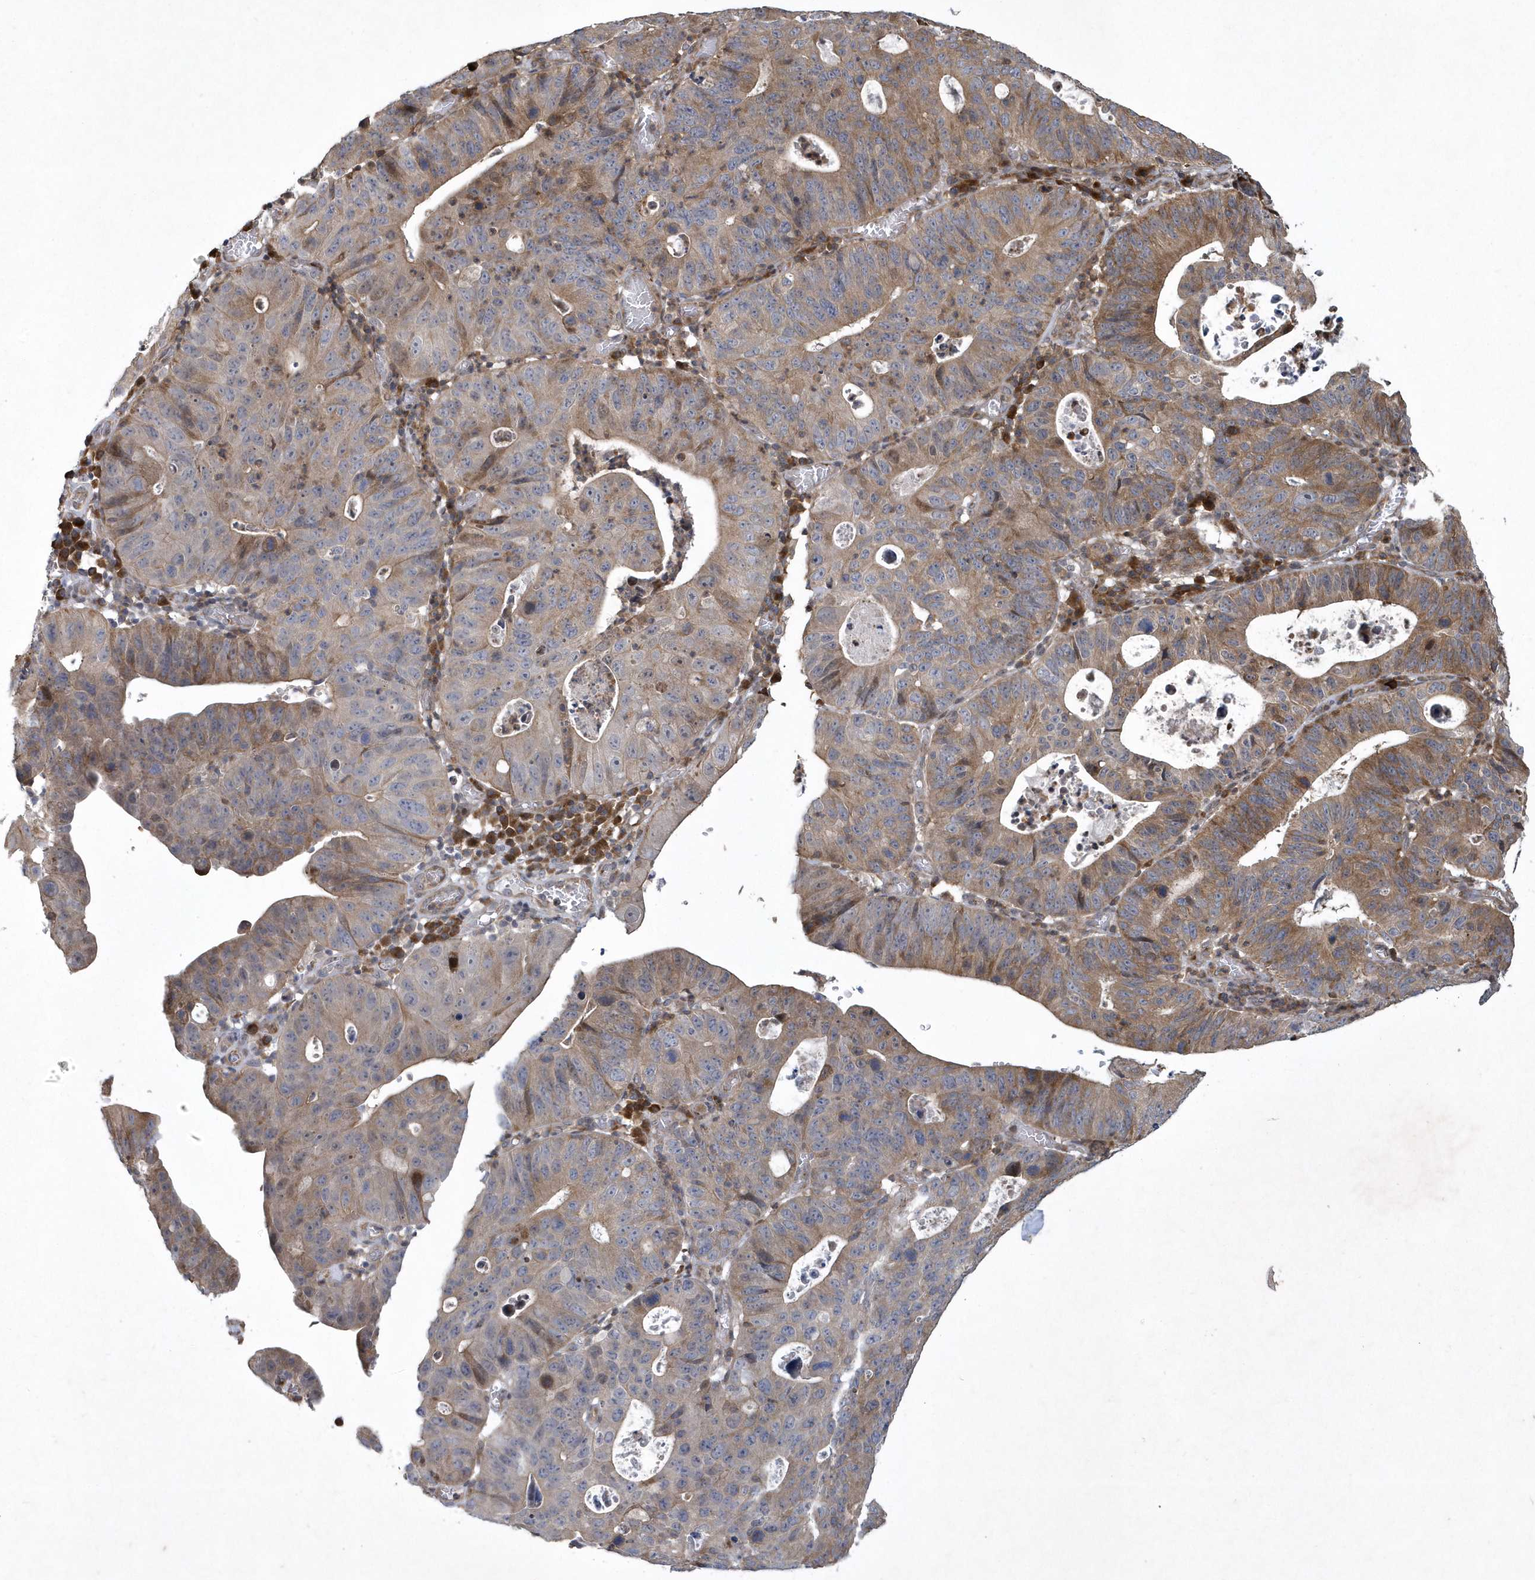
{"staining": {"intensity": "moderate", "quantity": "25%-75%", "location": "cytoplasmic/membranous"}, "tissue": "stomach cancer", "cell_type": "Tumor cells", "image_type": "cancer", "snomed": [{"axis": "morphology", "description": "Adenocarcinoma, NOS"}, {"axis": "topography", "description": "Stomach"}], "caption": "Immunohistochemical staining of stomach cancer displays moderate cytoplasmic/membranous protein expression in approximately 25%-75% of tumor cells.", "gene": "N4BP2", "patient": {"sex": "male", "age": 59}}